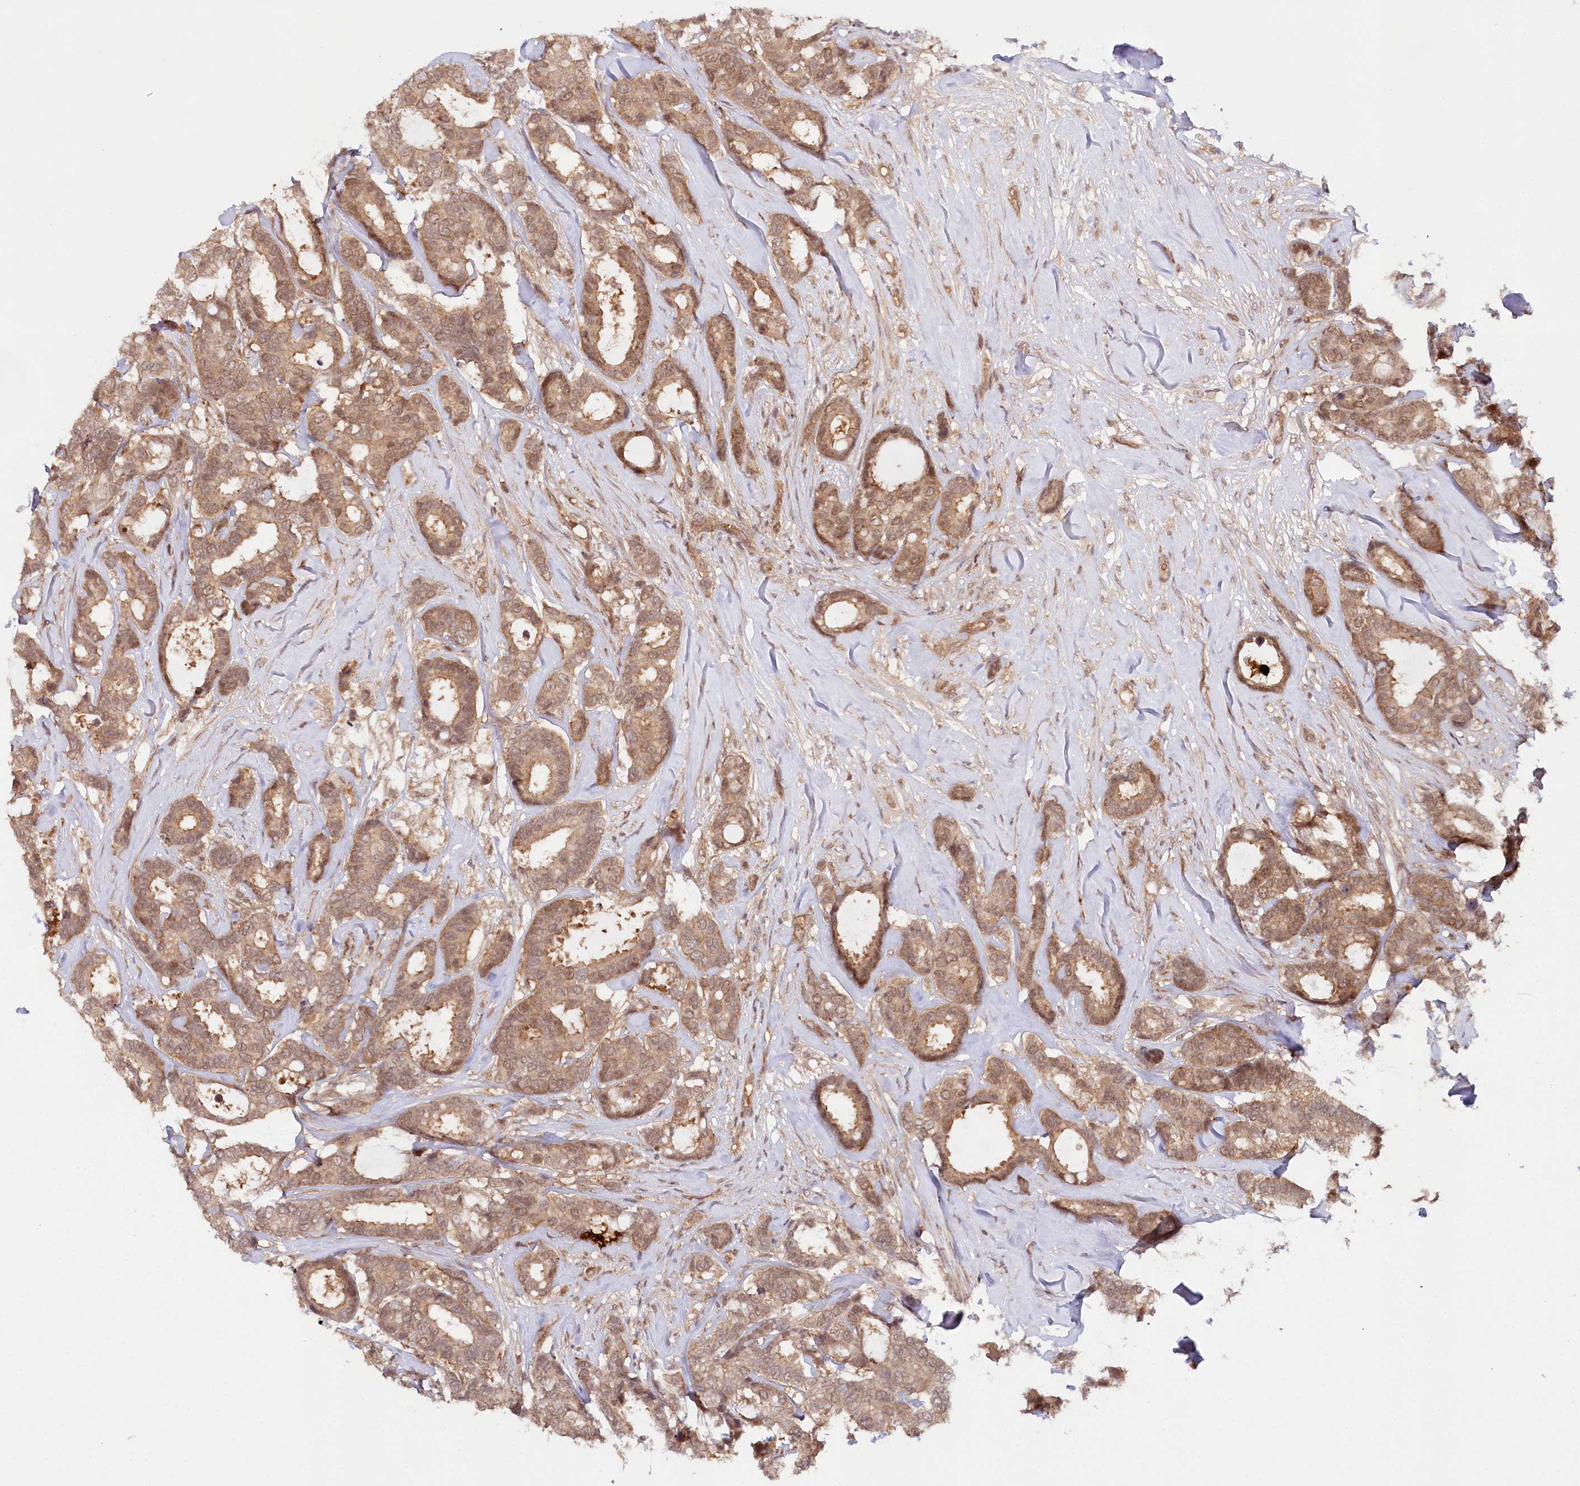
{"staining": {"intensity": "moderate", "quantity": ">75%", "location": "cytoplasmic/membranous,nuclear"}, "tissue": "breast cancer", "cell_type": "Tumor cells", "image_type": "cancer", "snomed": [{"axis": "morphology", "description": "Duct carcinoma"}, {"axis": "topography", "description": "Breast"}], "caption": "Immunohistochemistry of breast cancer (invasive ductal carcinoma) exhibits medium levels of moderate cytoplasmic/membranous and nuclear positivity in approximately >75% of tumor cells. (IHC, brightfield microscopy, high magnification).", "gene": "CCDC65", "patient": {"sex": "female", "age": 87}}